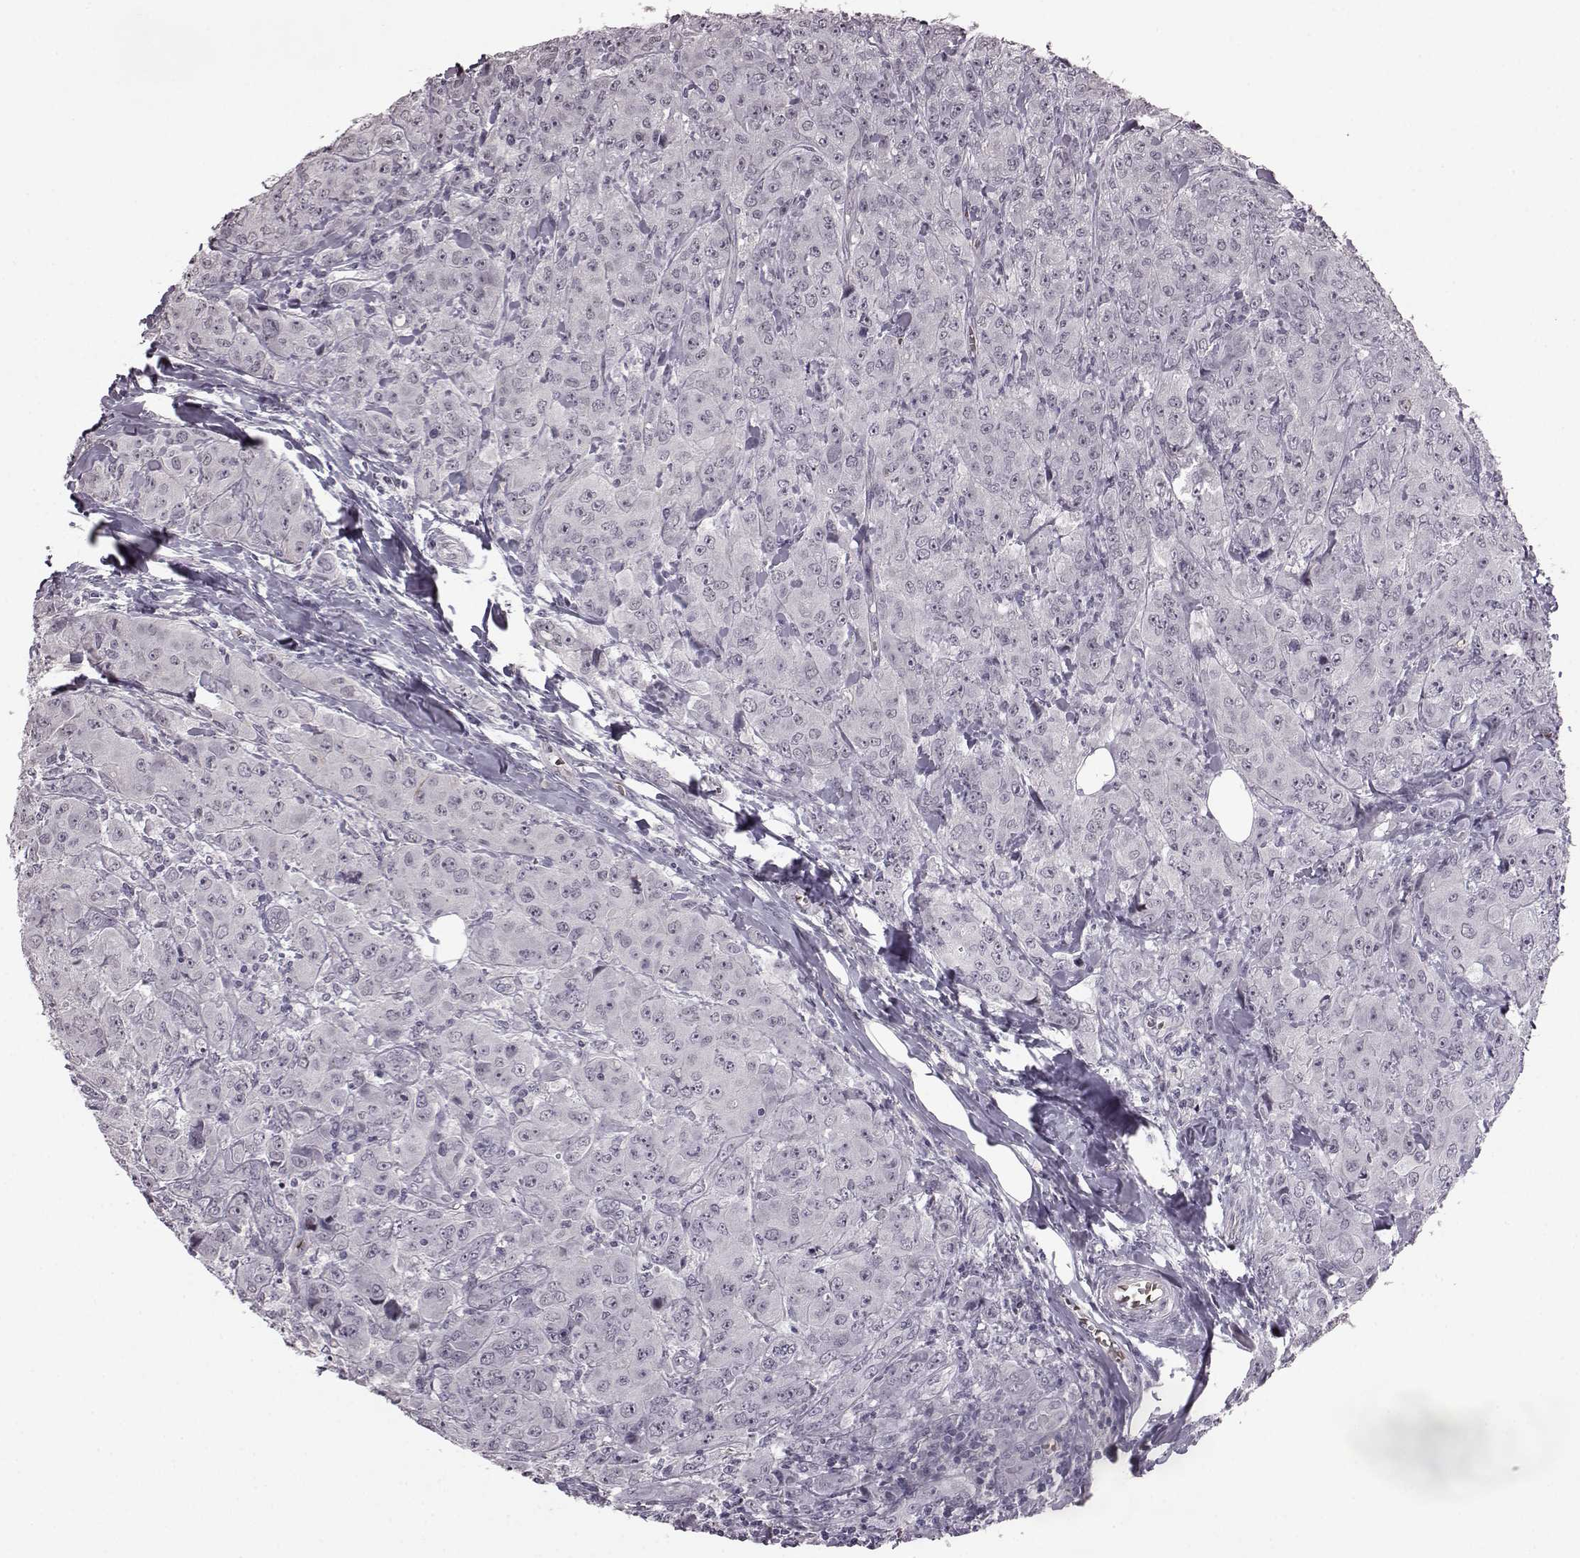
{"staining": {"intensity": "negative", "quantity": "none", "location": "none"}, "tissue": "breast cancer", "cell_type": "Tumor cells", "image_type": "cancer", "snomed": [{"axis": "morphology", "description": "Duct carcinoma"}, {"axis": "topography", "description": "Breast"}], "caption": "There is no significant staining in tumor cells of breast infiltrating ductal carcinoma. Brightfield microscopy of IHC stained with DAB (brown) and hematoxylin (blue), captured at high magnification.", "gene": "PROP1", "patient": {"sex": "female", "age": 43}}